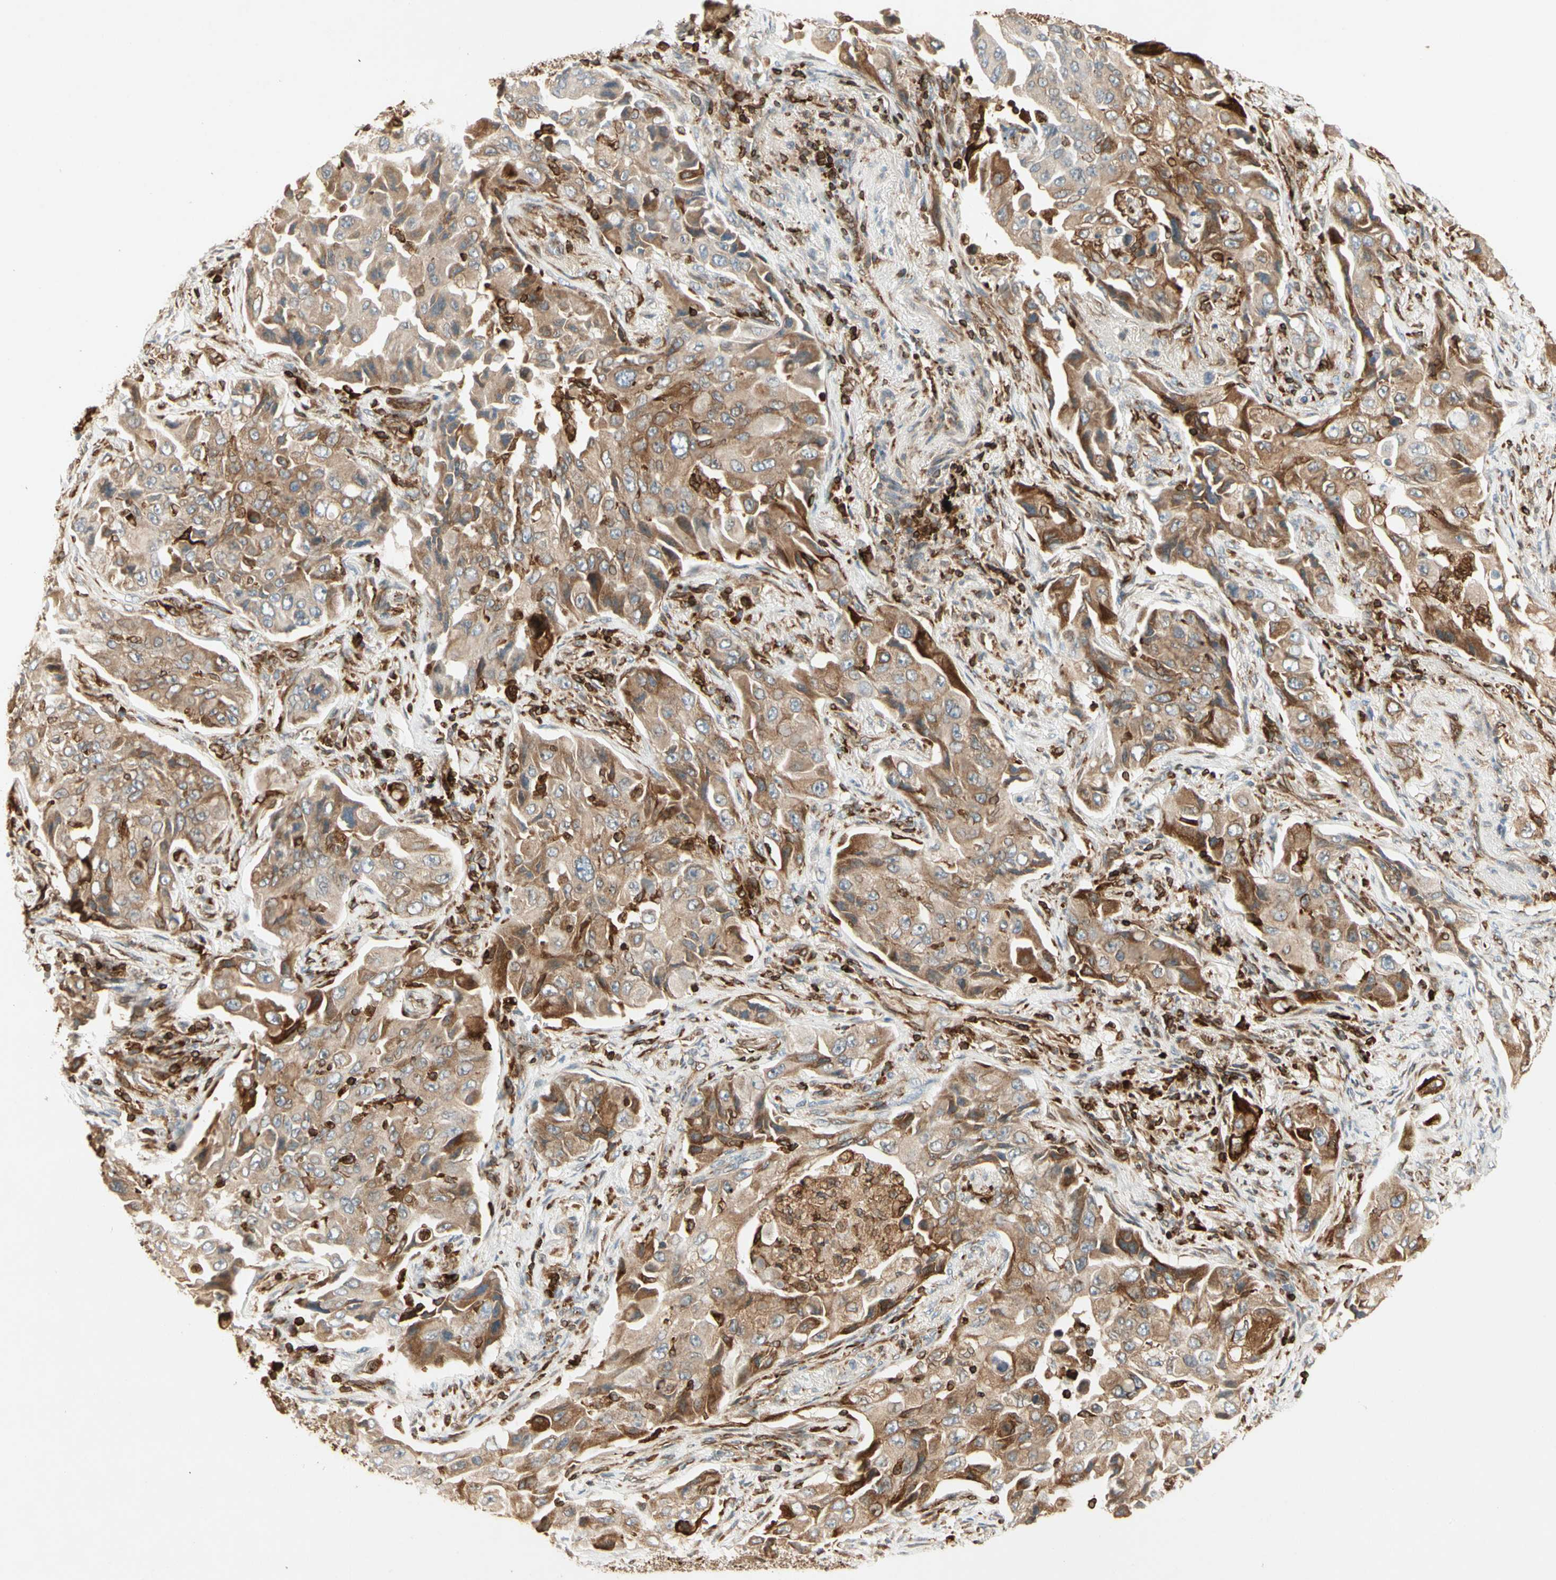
{"staining": {"intensity": "moderate", "quantity": ">75%", "location": "cytoplasmic/membranous"}, "tissue": "lung cancer", "cell_type": "Tumor cells", "image_type": "cancer", "snomed": [{"axis": "morphology", "description": "Adenocarcinoma, NOS"}, {"axis": "topography", "description": "Lung"}], "caption": "A high-resolution image shows IHC staining of lung cancer, which displays moderate cytoplasmic/membranous expression in approximately >75% of tumor cells.", "gene": "TAPBP", "patient": {"sex": "female", "age": 65}}